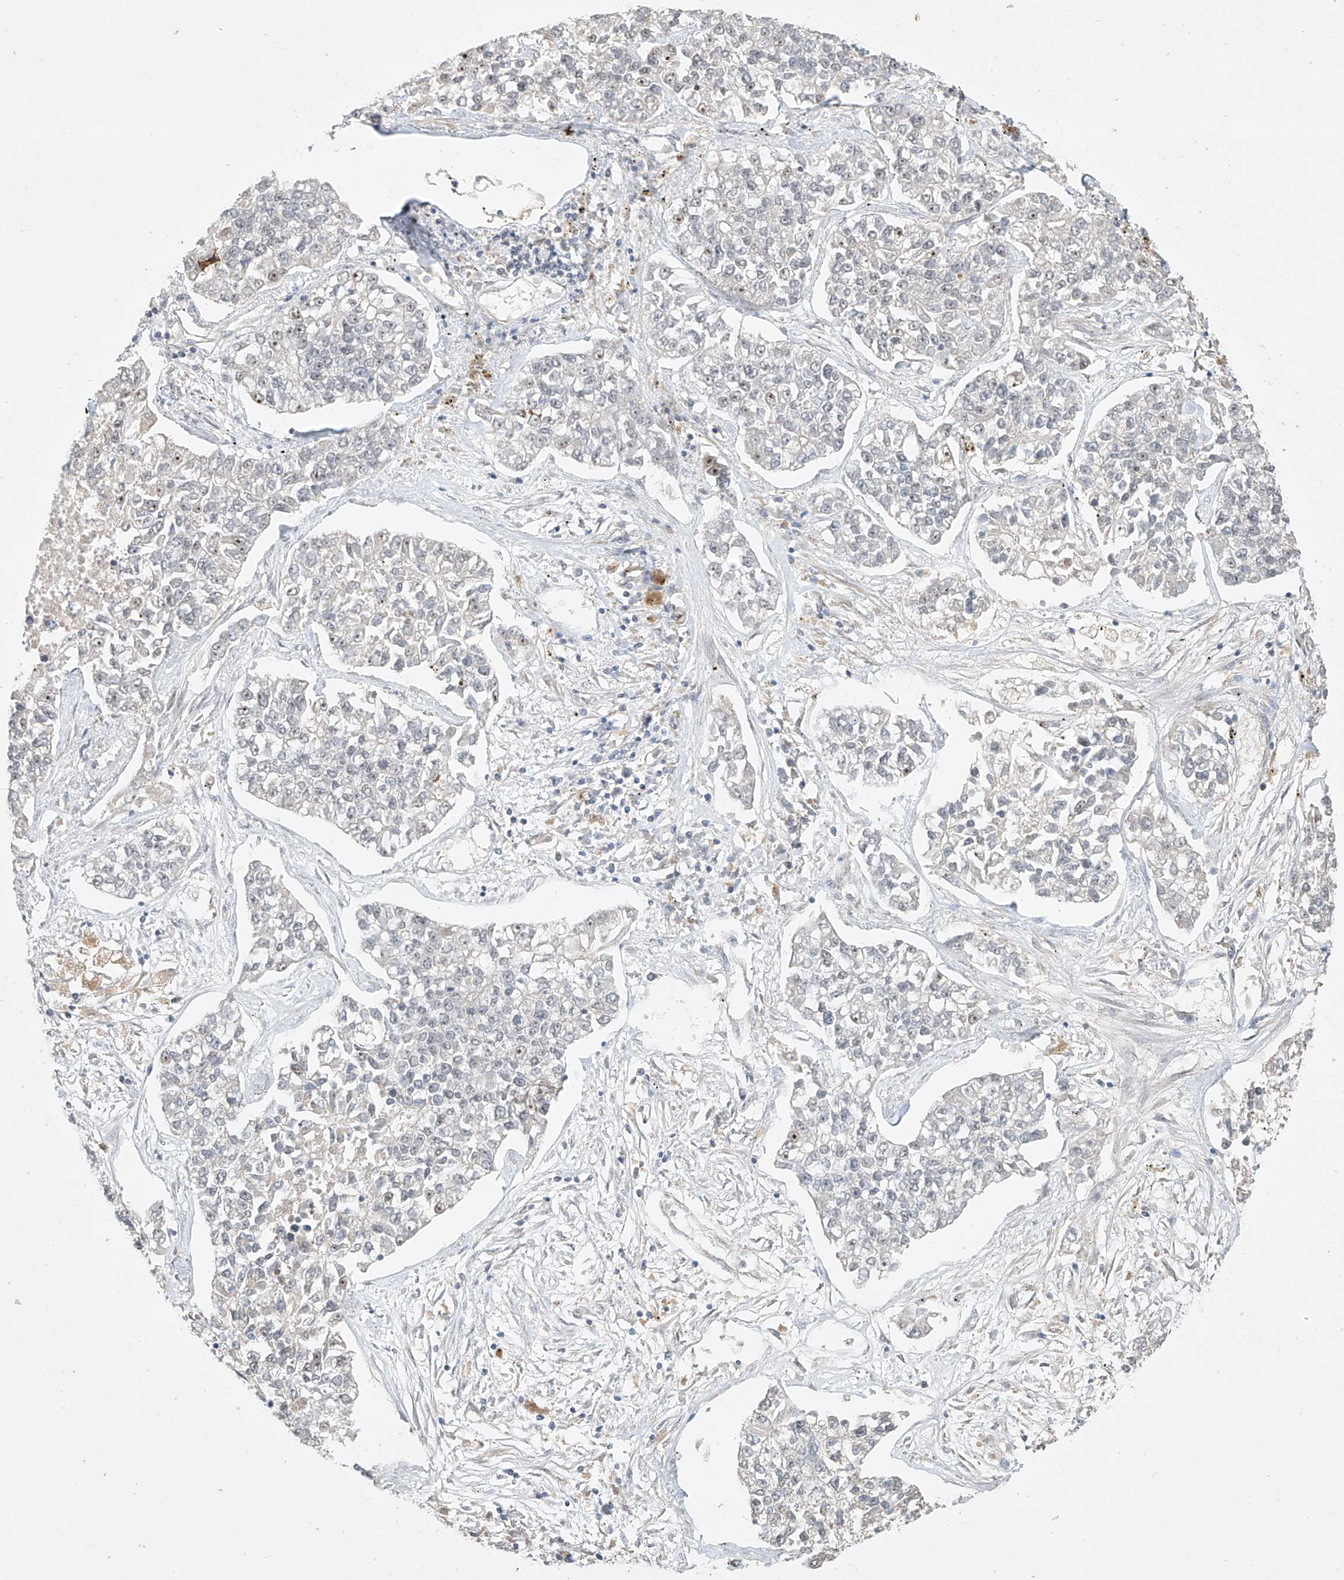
{"staining": {"intensity": "weak", "quantity": "<25%", "location": "nuclear"}, "tissue": "lung cancer", "cell_type": "Tumor cells", "image_type": "cancer", "snomed": [{"axis": "morphology", "description": "Adenocarcinoma, NOS"}, {"axis": "topography", "description": "Lung"}], "caption": "A photomicrograph of adenocarcinoma (lung) stained for a protein shows no brown staining in tumor cells.", "gene": "TASP1", "patient": {"sex": "male", "age": 49}}